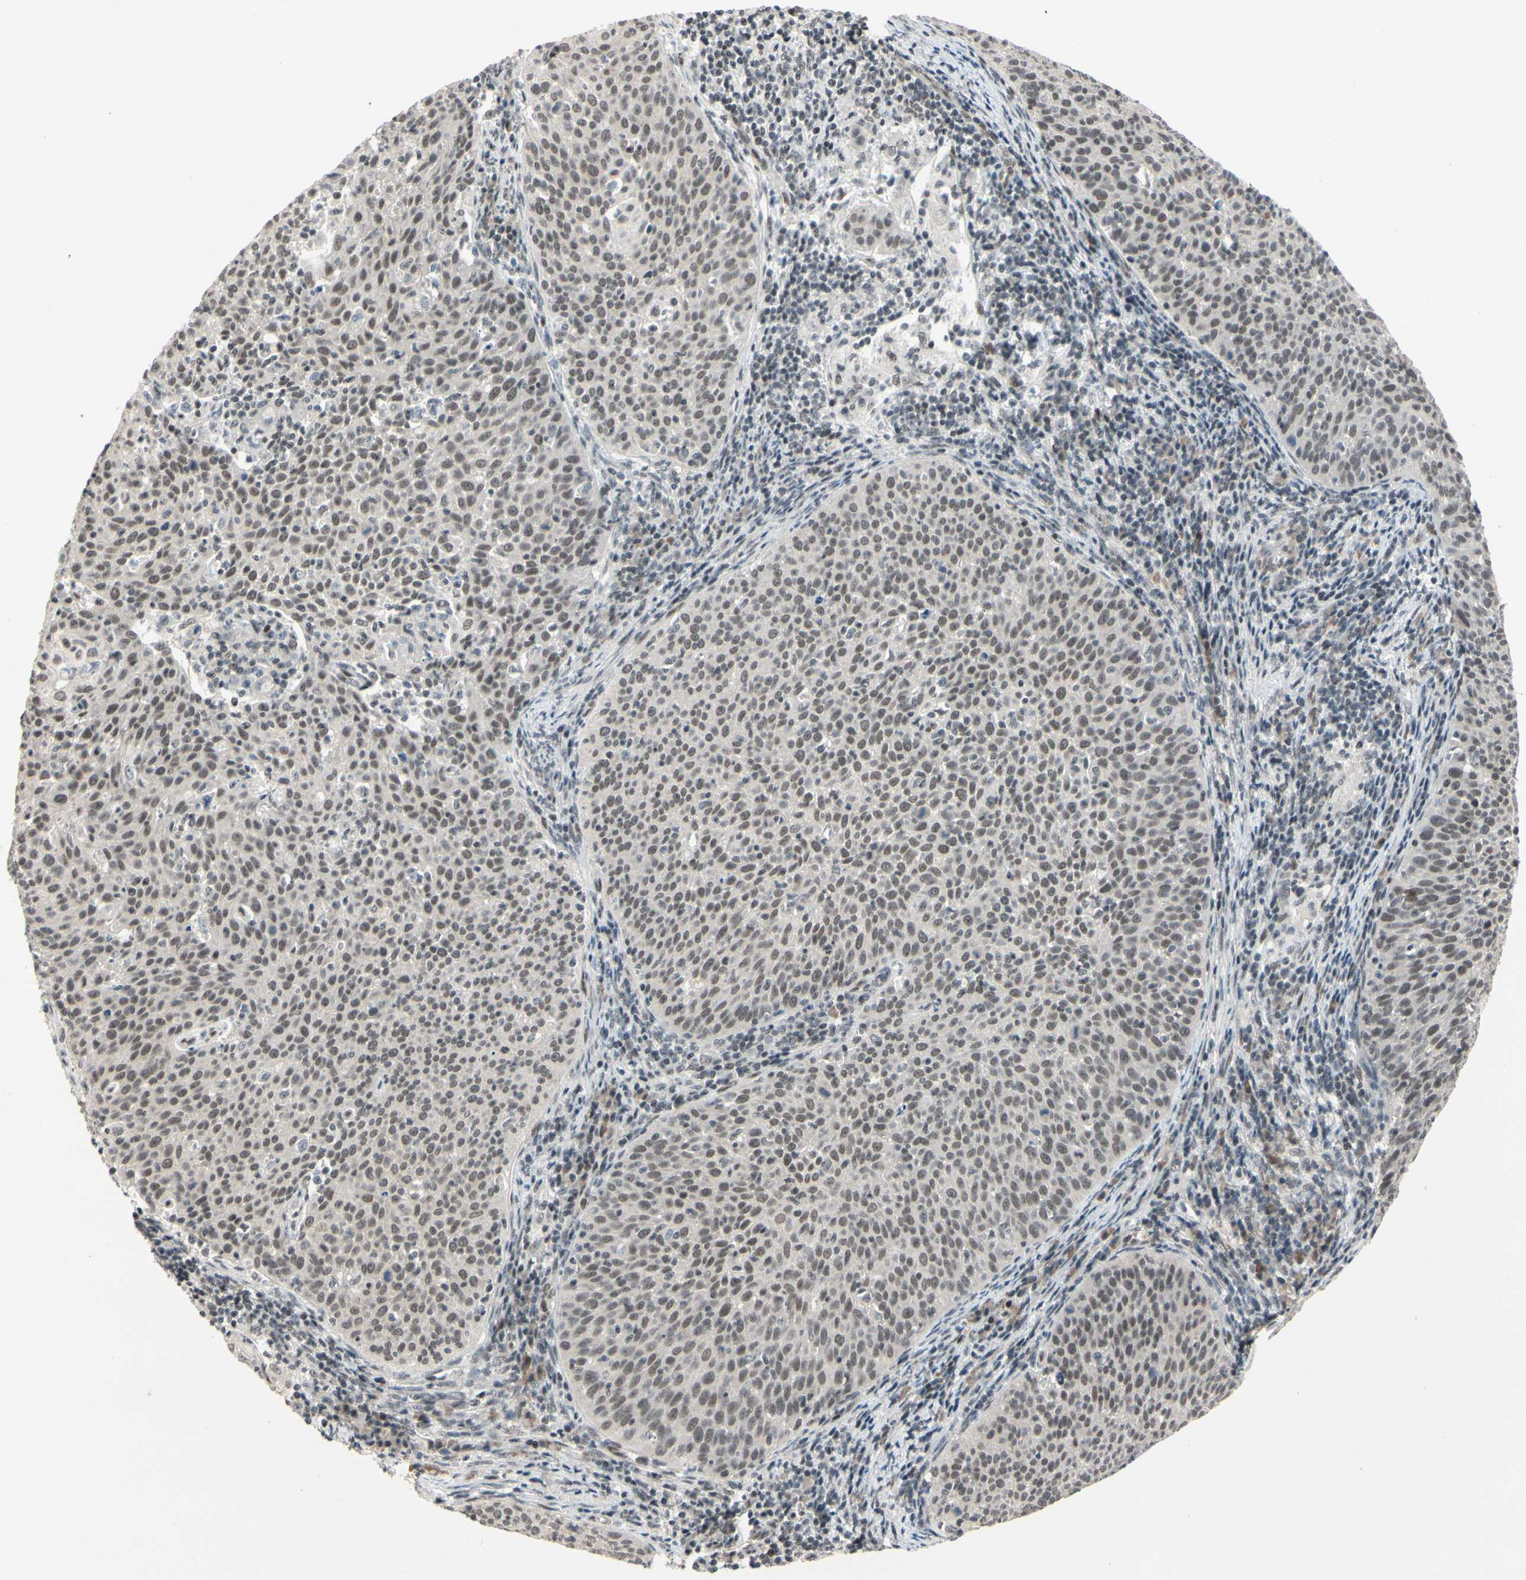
{"staining": {"intensity": "weak", "quantity": "25%-75%", "location": "nuclear"}, "tissue": "cervical cancer", "cell_type": "Tumor cells", "image_type": "cancer", "snomed": [{"axis": "morphology", "description": "Squamous cell carcinoma, NOS"}, {"axis": "topography", "description": "Cervix"}], "caption": "Immunohistochemical staining of human cervical squamous cell carcinoma displays weak nuclear protein positivity in about 25%-75% of tumor cells.", "gene": "TAF4", "patient": {"sex": "female", "age": 38}}